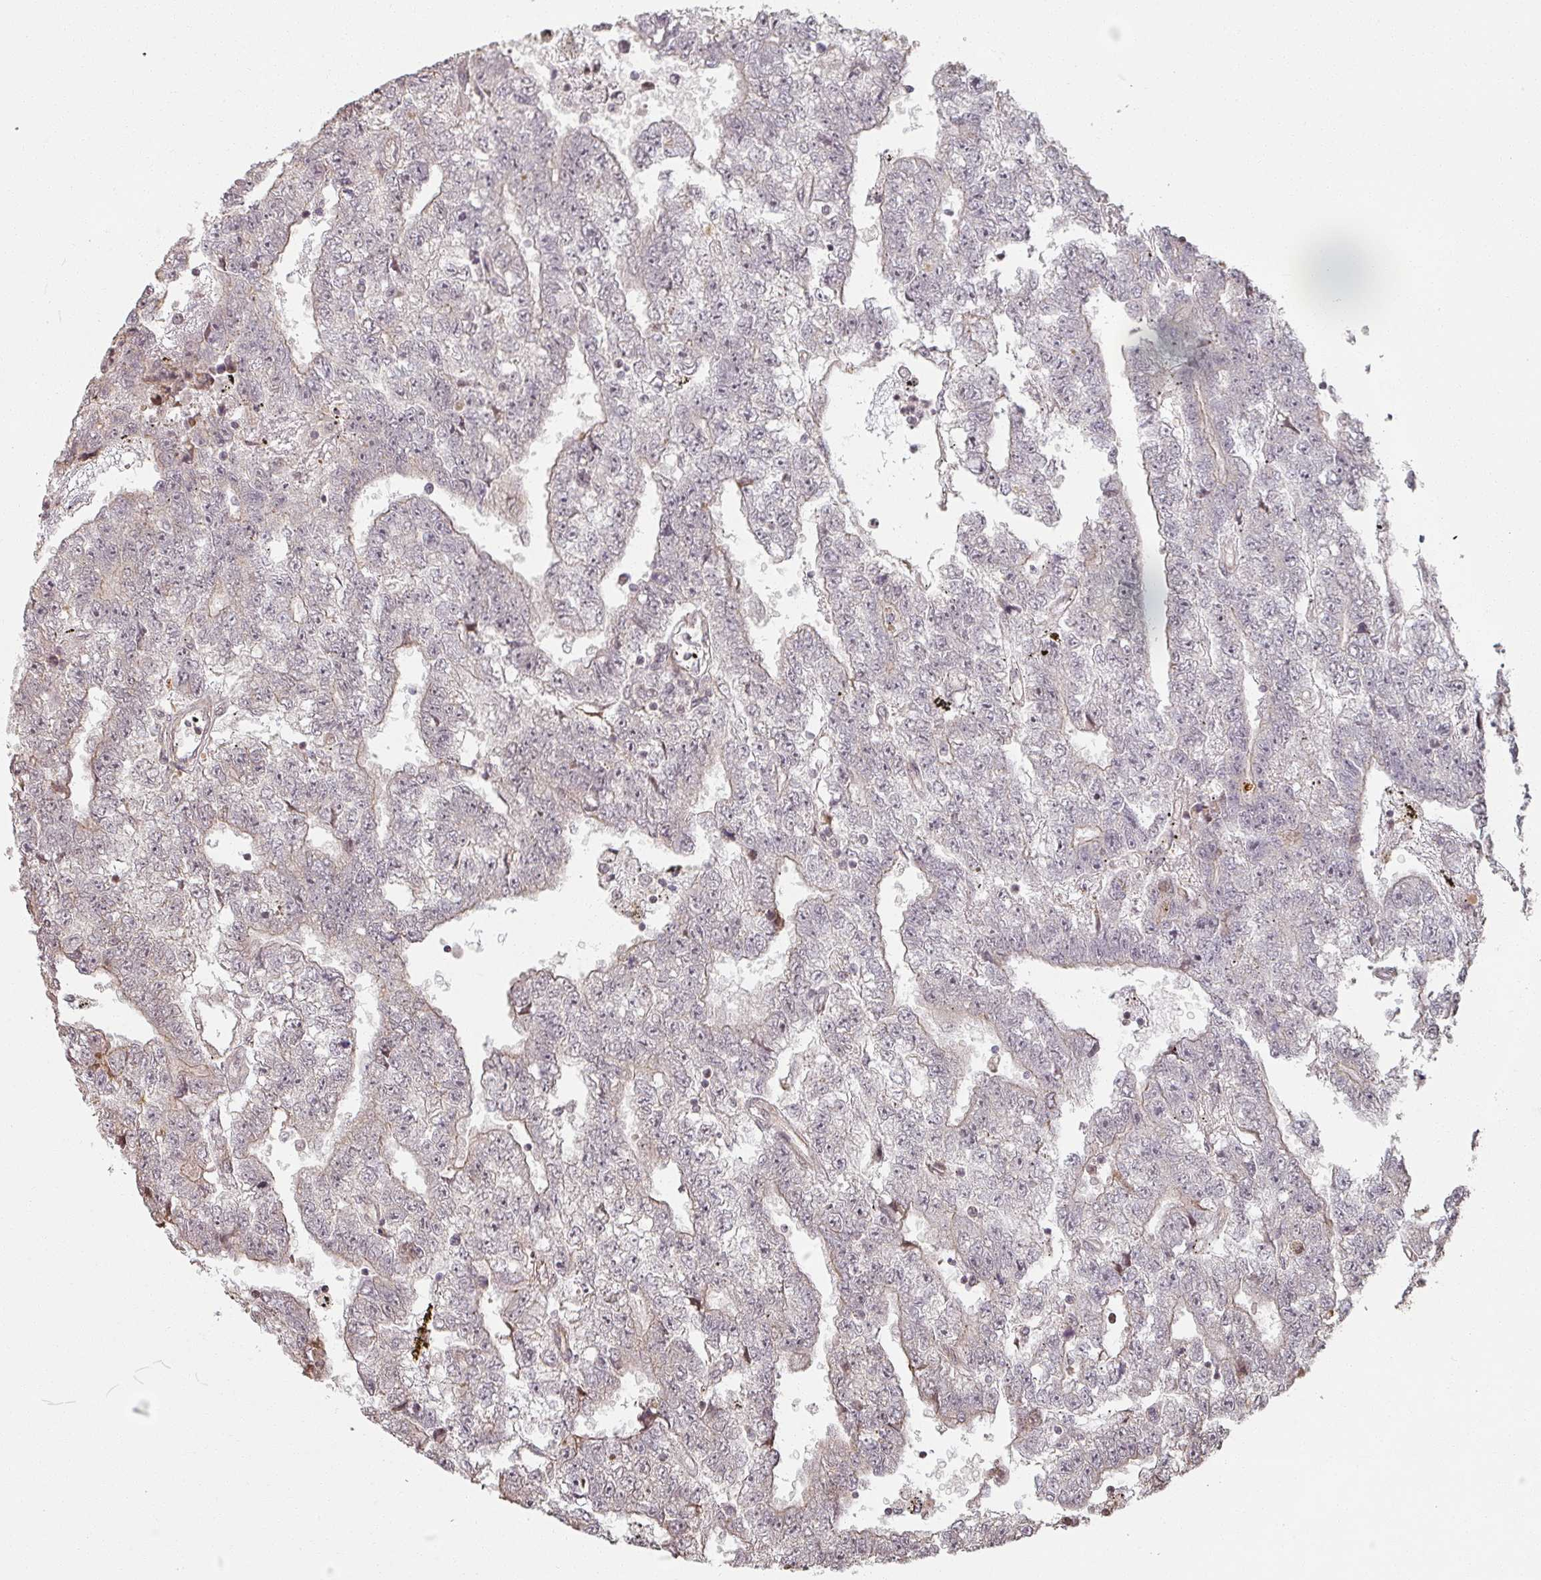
{"staining": {"intensity": "weak", "quantity": "<25%", "location": "cytoplasmic/membranous"}, "tissue": "testis cancer", "cell_type": "Tumor cells", "image_type": "cancer", "snomed": [{"axis": "morphology", "description": "Carcinoma, Embryonal, NOS"}, {"axis": "topography", "description": "Testis"}], "caption": "This is an immunohistochemistry (IHC) photomicrograph of testis embryonal carcinoma. There is no expression in tumor cells.", "gene": "MED19", "patient": {"sex": "male", "age": 25}}